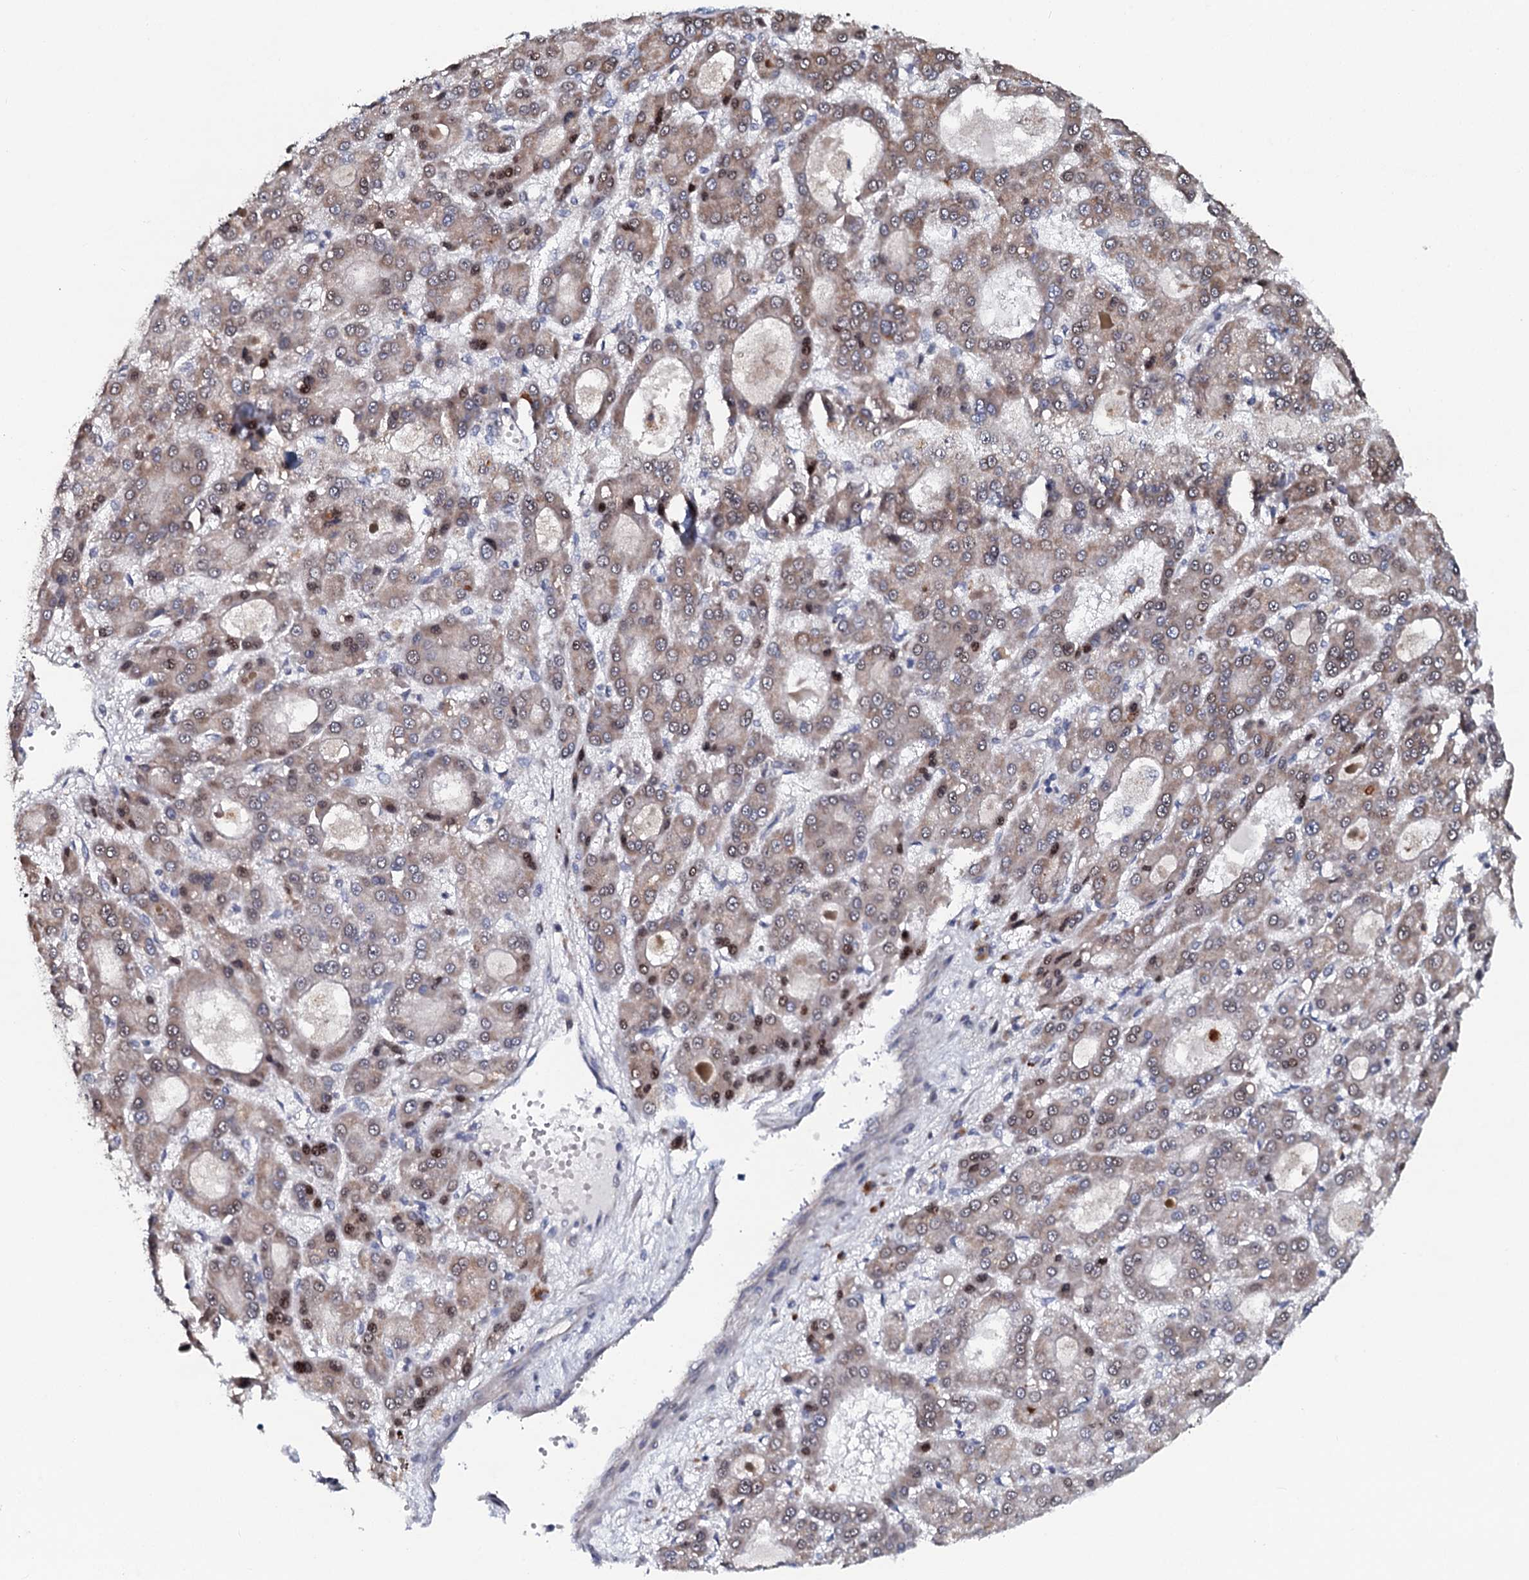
{"staining": {"intensity": "weak", "quantity": ">75%", "location": "cytoplasmic/membranous,nuclear"}, "tissue": "liver cancer", "cell_type": "Tumor cells", "image_type": "cancer", "snomed": [{"axis": "morphology", "description": "Carcinoma, Hepatocellular, NOS"}, {"axis": "topography", "description": "Liver"}], "caption": "Immunohistochemistry (IHC) histopathology image of human liver cancer stained for a protein (brown), which reveals low levels of weak cytoplasmic/membranous and nuclear positivity in approximately >75% of tumor cells.", "gene": "KCTD4", "patient": {"sex": "male", "age": 70}}